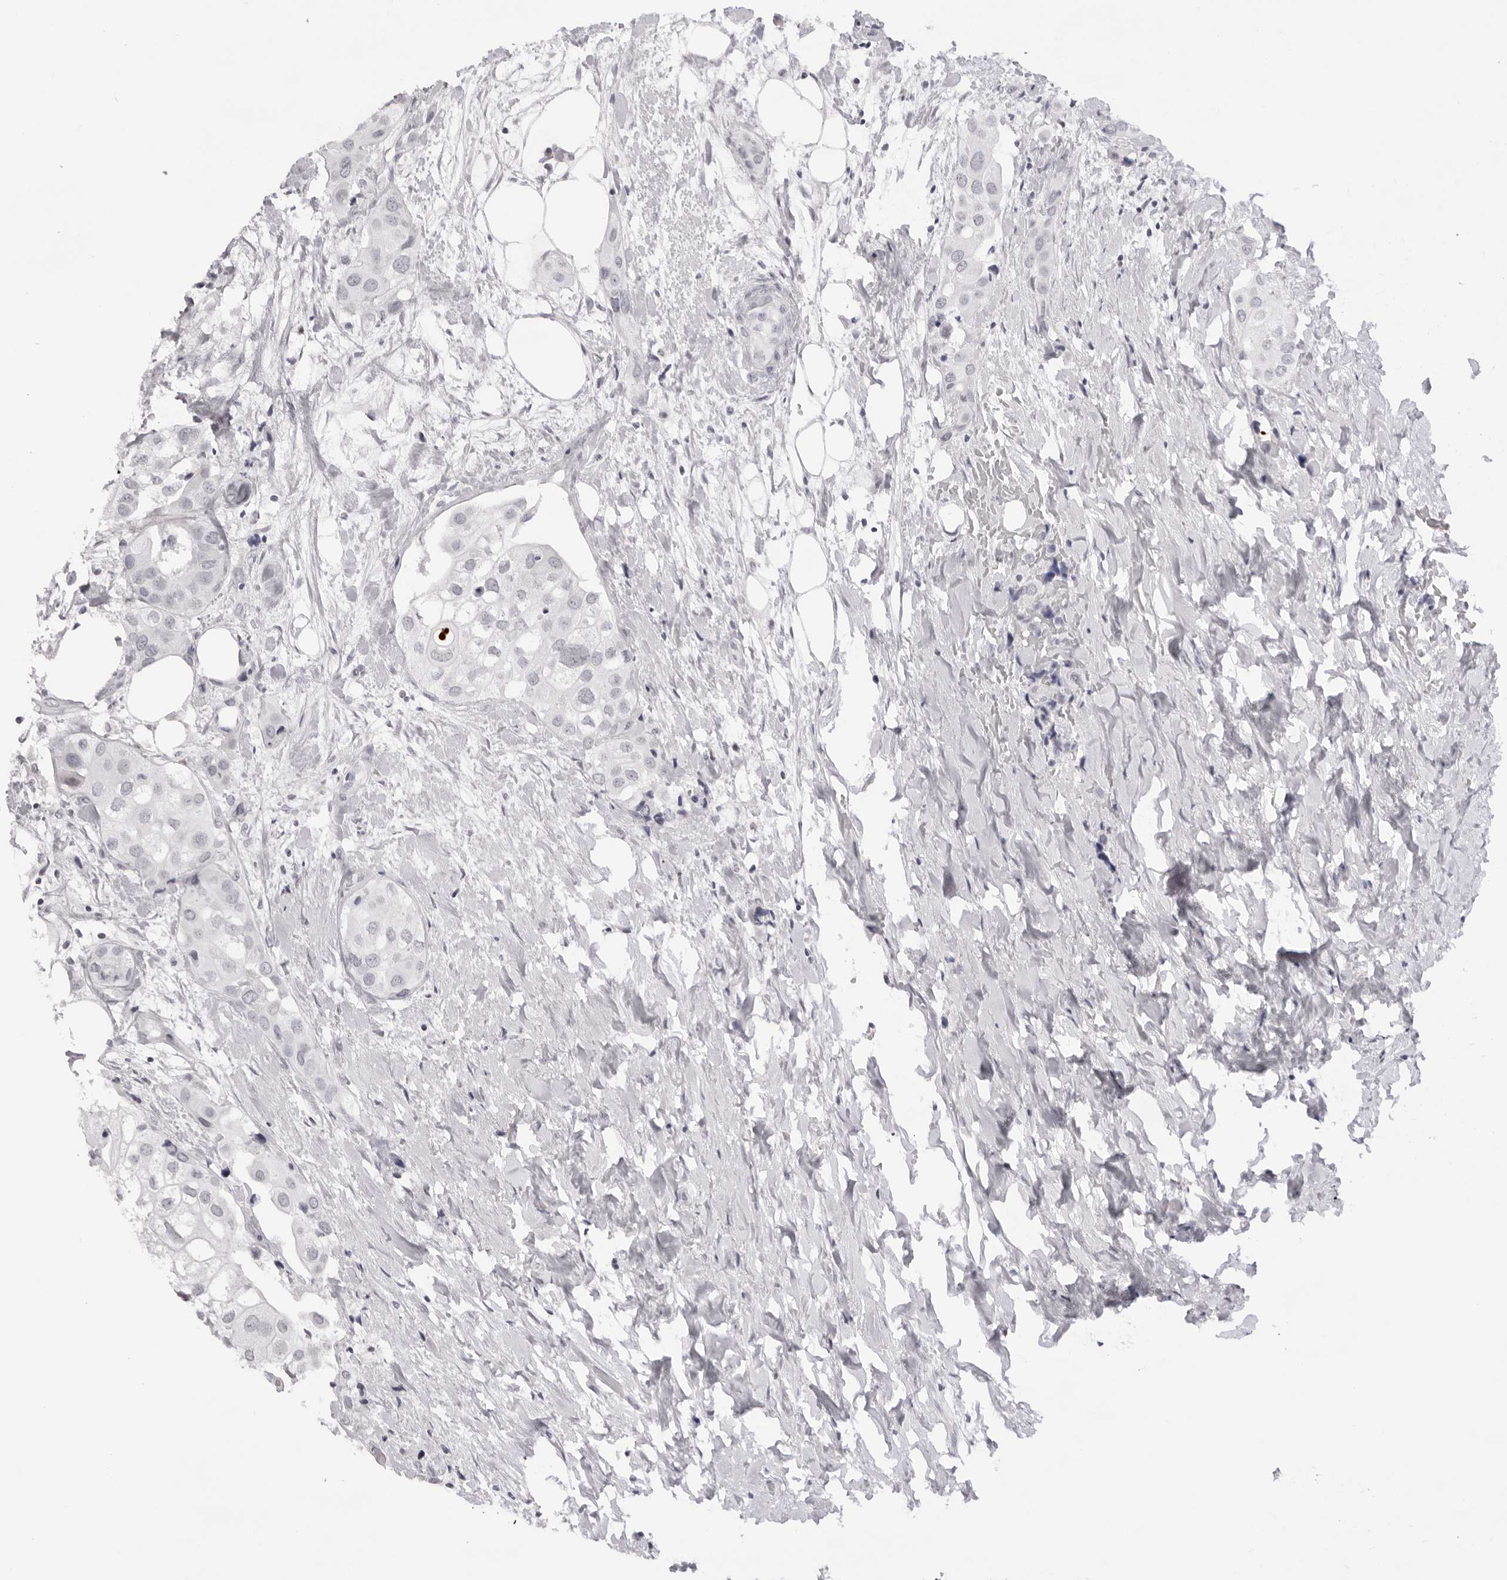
{"staining": {"intensity": "negative", "quantity": "none", "location": "none"}, "tissue": "urothelial cancer", "cell_type": "Tumor cells", "image_type": "cancer", "snomed": [{"axis": "morphology", "description": "Urothelial carcinoma, High grade"}, {"axis": "topography", "description": "Urinary bladder"}], "caption": "A photomicrograph of human high-grade urothelial carcinoma is negative for staining in tumor cells.", "gene": "KLK12", "patient": {"sex": "male", "age": 64}}